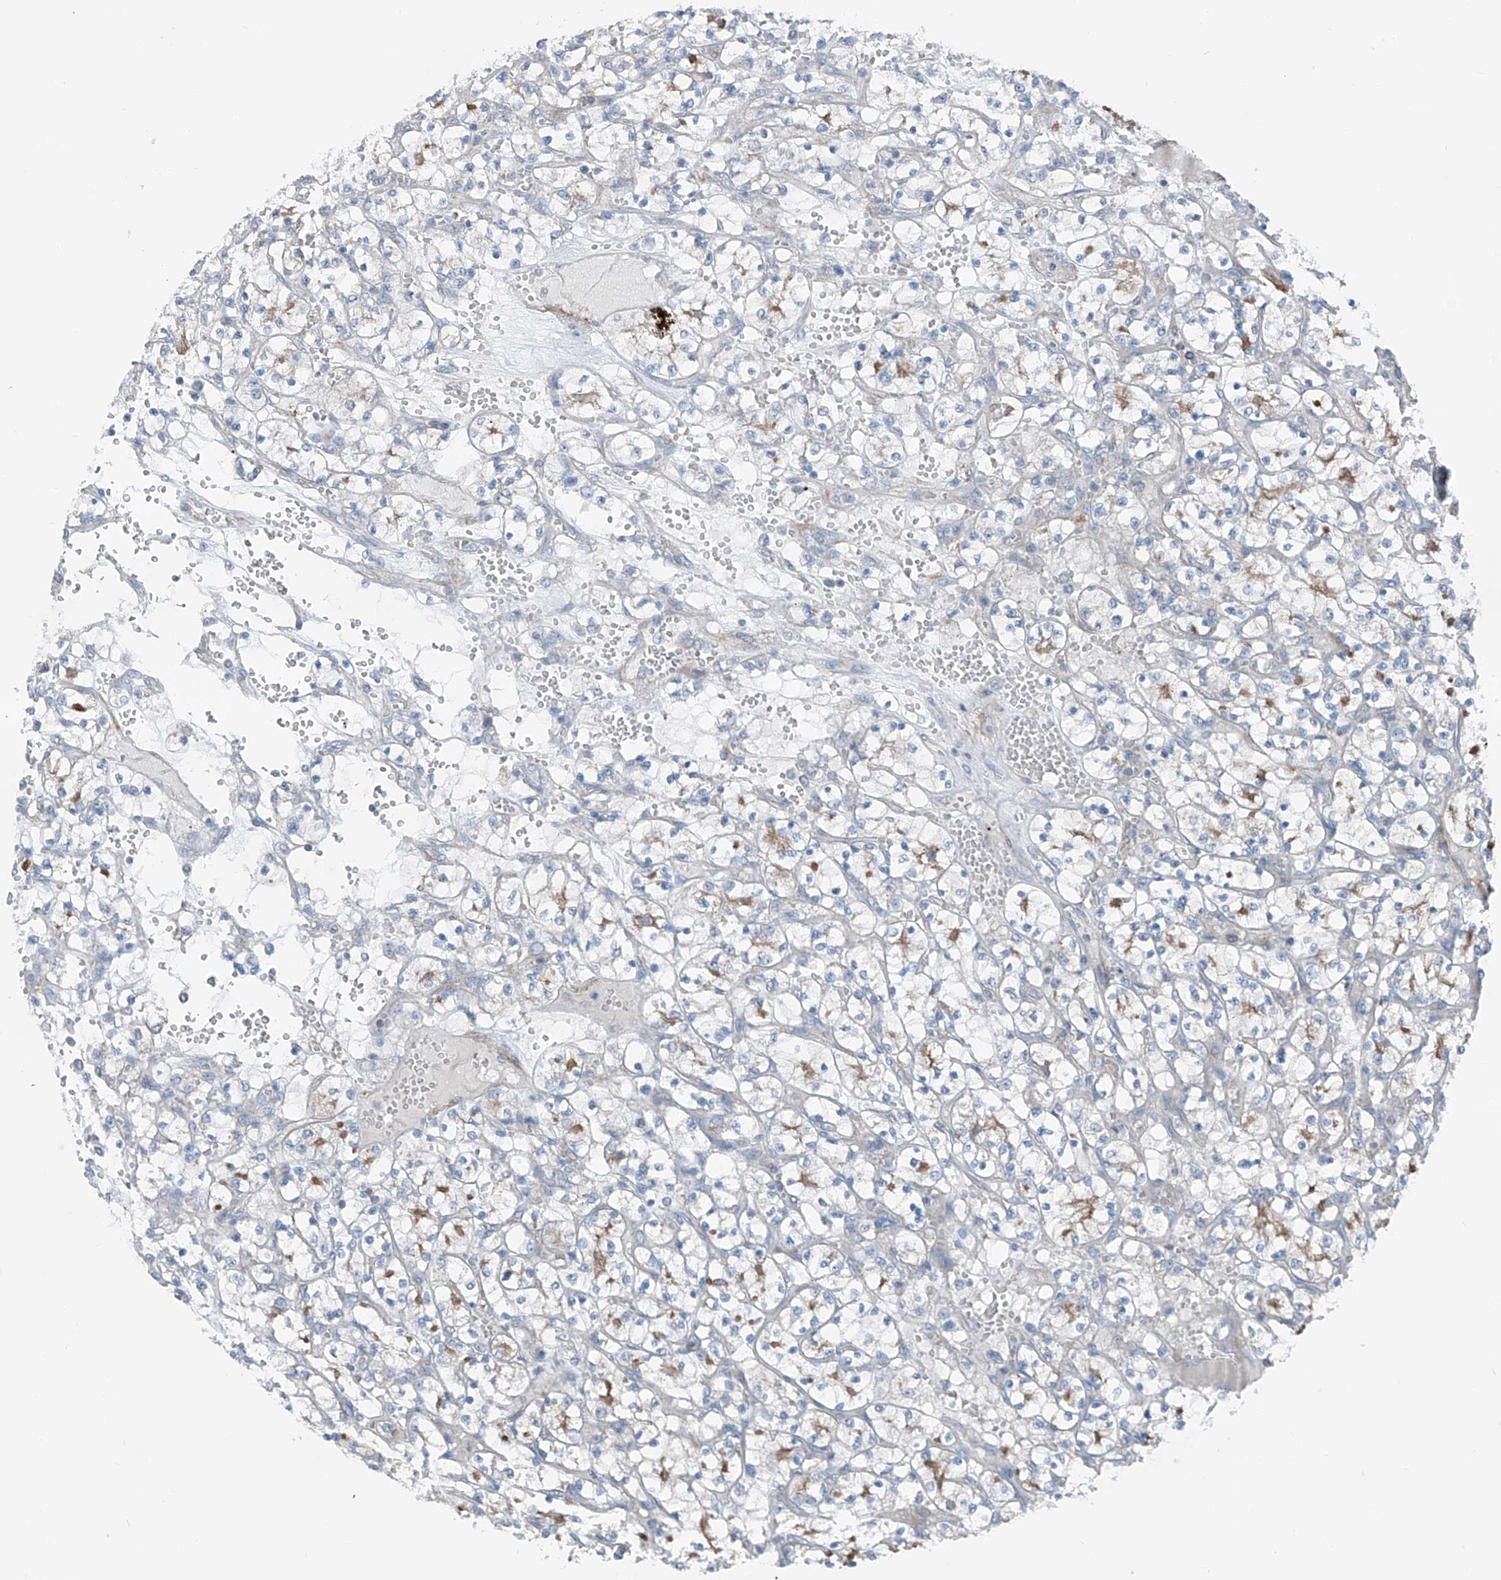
{"staining": {"intensity": "negative", "quantity": "none", "location": "none"}, "tissue": "renal cancer", "cell_type": "Tumor cells", "image_type": "cancer", "snomed": [{"axis": "morphology", "description": "Adenocarcinoma, NOS"}, {"axis": "topography", "description": "Kidney"}], "caption": "A high-resolution micrograph shows immunohistochemistry (IHC) staining of renal cancer, which displays no significant staining in tumor cells.", "gene": "HSPB11", "patient": {"sex": "female", "age": 69}}